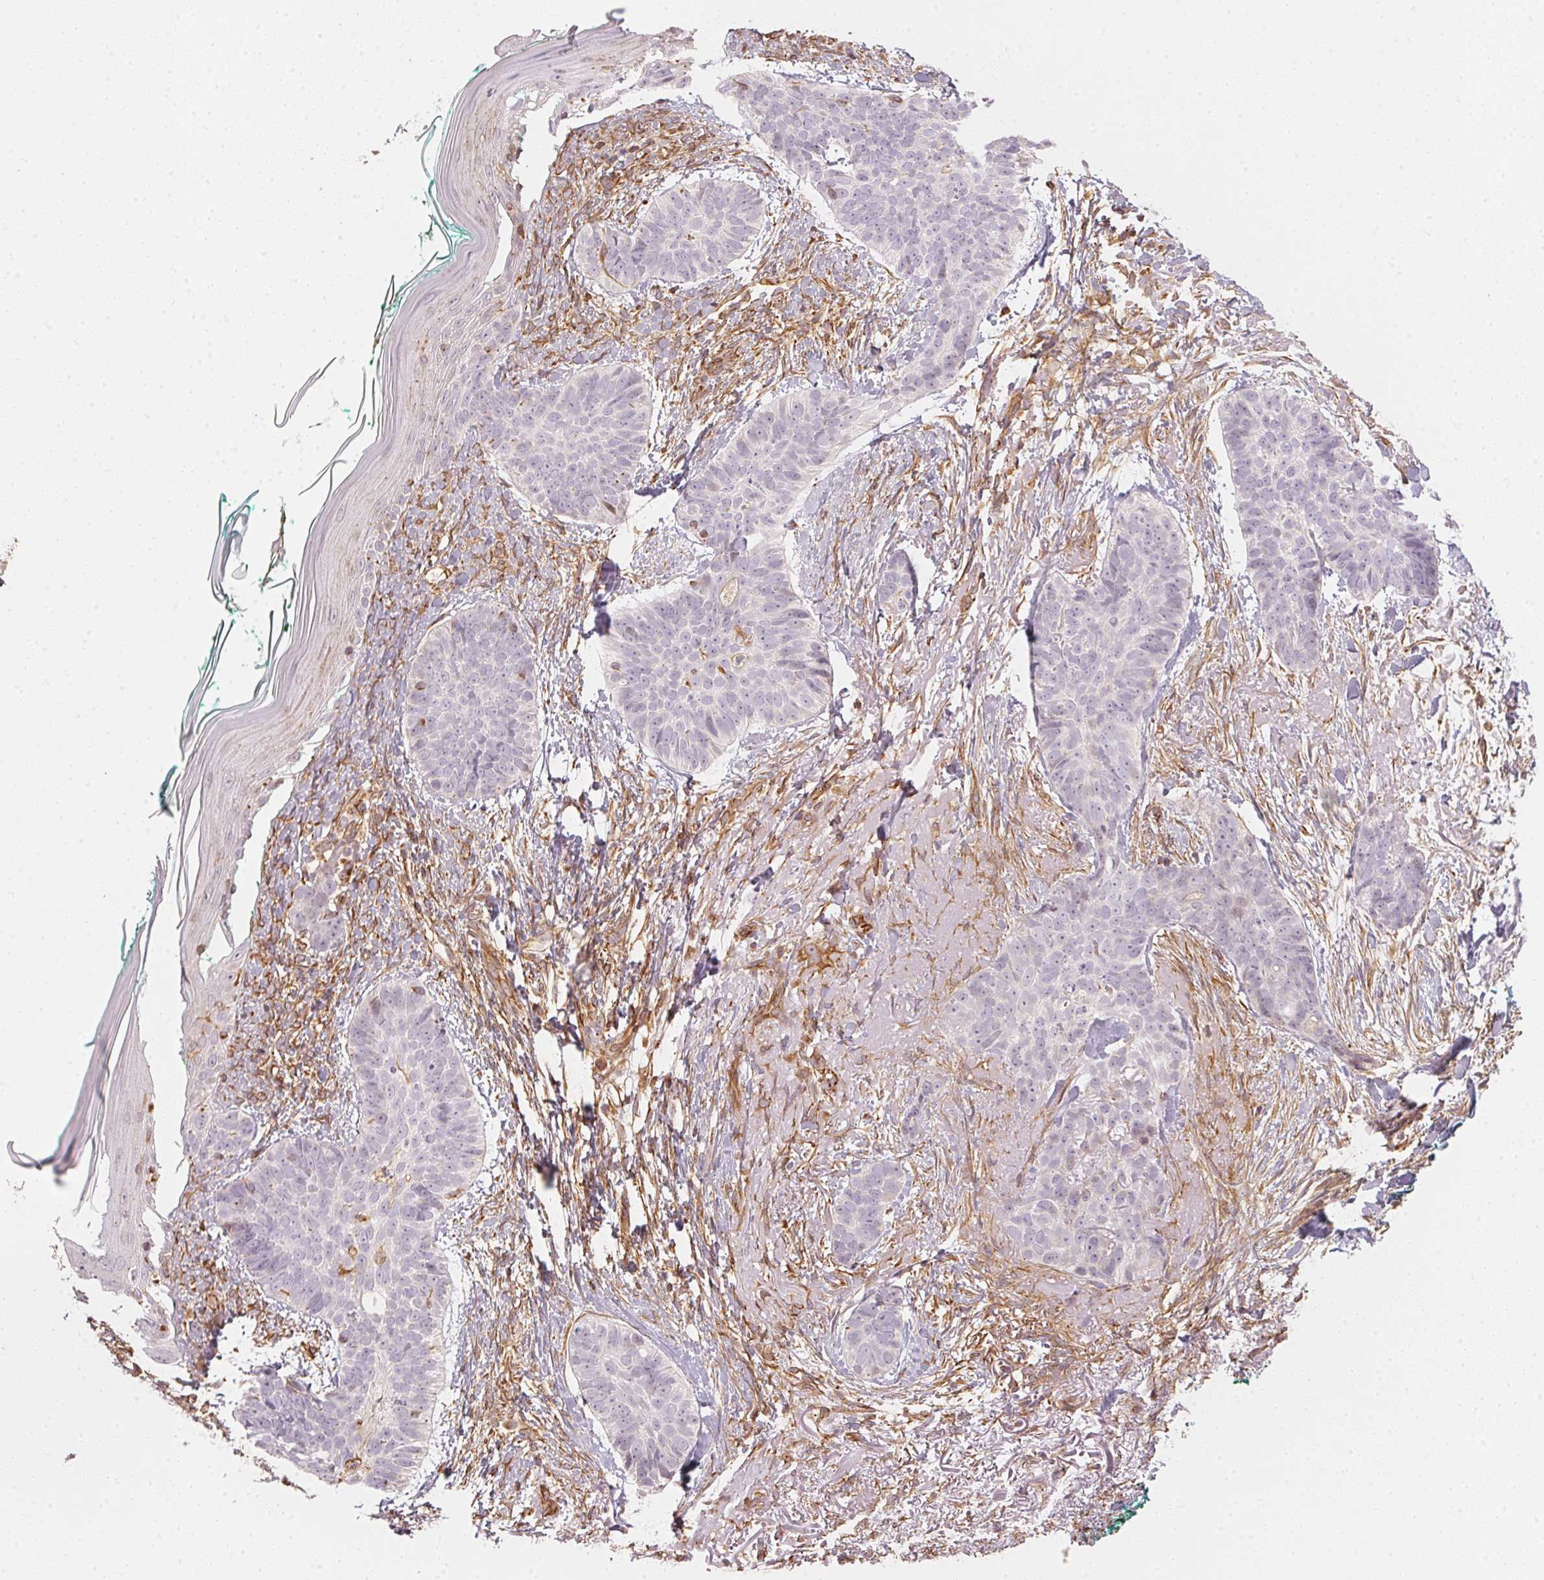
{"staining": {"intensity": "negative", "quantity": "none", "location": "none"}, "tissue": "skin cancer", "cell_type": "Tumor cells", "image_type": "cancer", "snomed": [{"axis": "morphology", "description": "Basal cell carcinoma"}, {"axis": "topography", "description": "Skin"}, {"axis": "topography", "description": "Skin of face"}, {"axis": "topography", "description": "Skin of nose"}], "caption": "This is a micrograph of immunohistochemistry staining of skin cancer (basal cell carcinoma), which shows no positivity in tumor cells.", "gene": "FOXR2", "patient": {"sex": "female", "age": 86}}